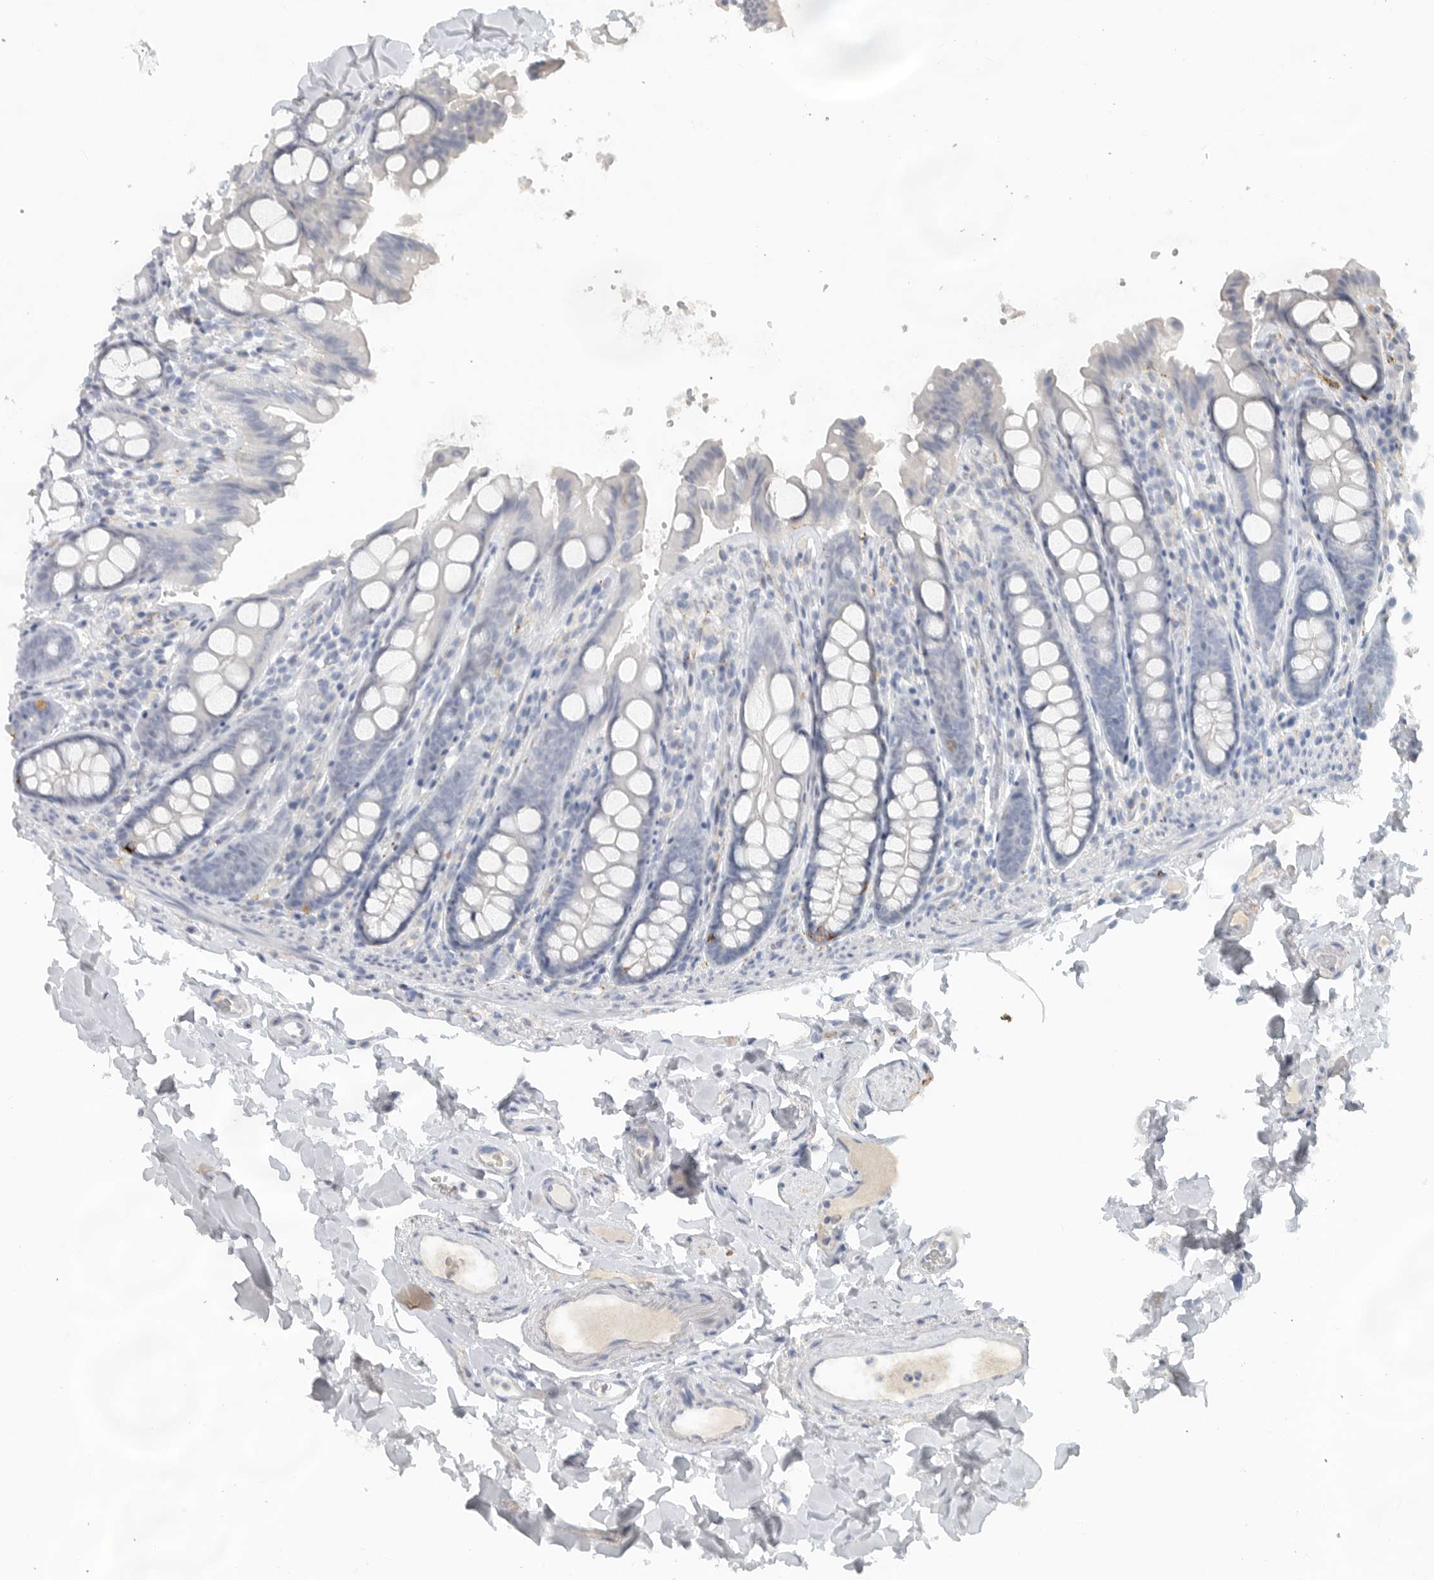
{"staining": {"intensity": "negative", "quantity": "none", "location": "none"}, "tissue": "colon", "cell_type": "Endothelial cells", "image_type": "normal", "snomed": [{"axis": "morphology", "description": "Normal tissue, NOS"}, {"axis": "topography", "description": "Colon"}, {"axis": "topography", "description": "Peripheral nerve tissue"}], "caption": "Endothelial cells are negative for brown protein staining in benign colon. (DAB (3,3'-diaminobenzidine) immunohistochemistry, high magnification).", "gene": "PAM", "patient": {"sex": "female", "age": 61}}